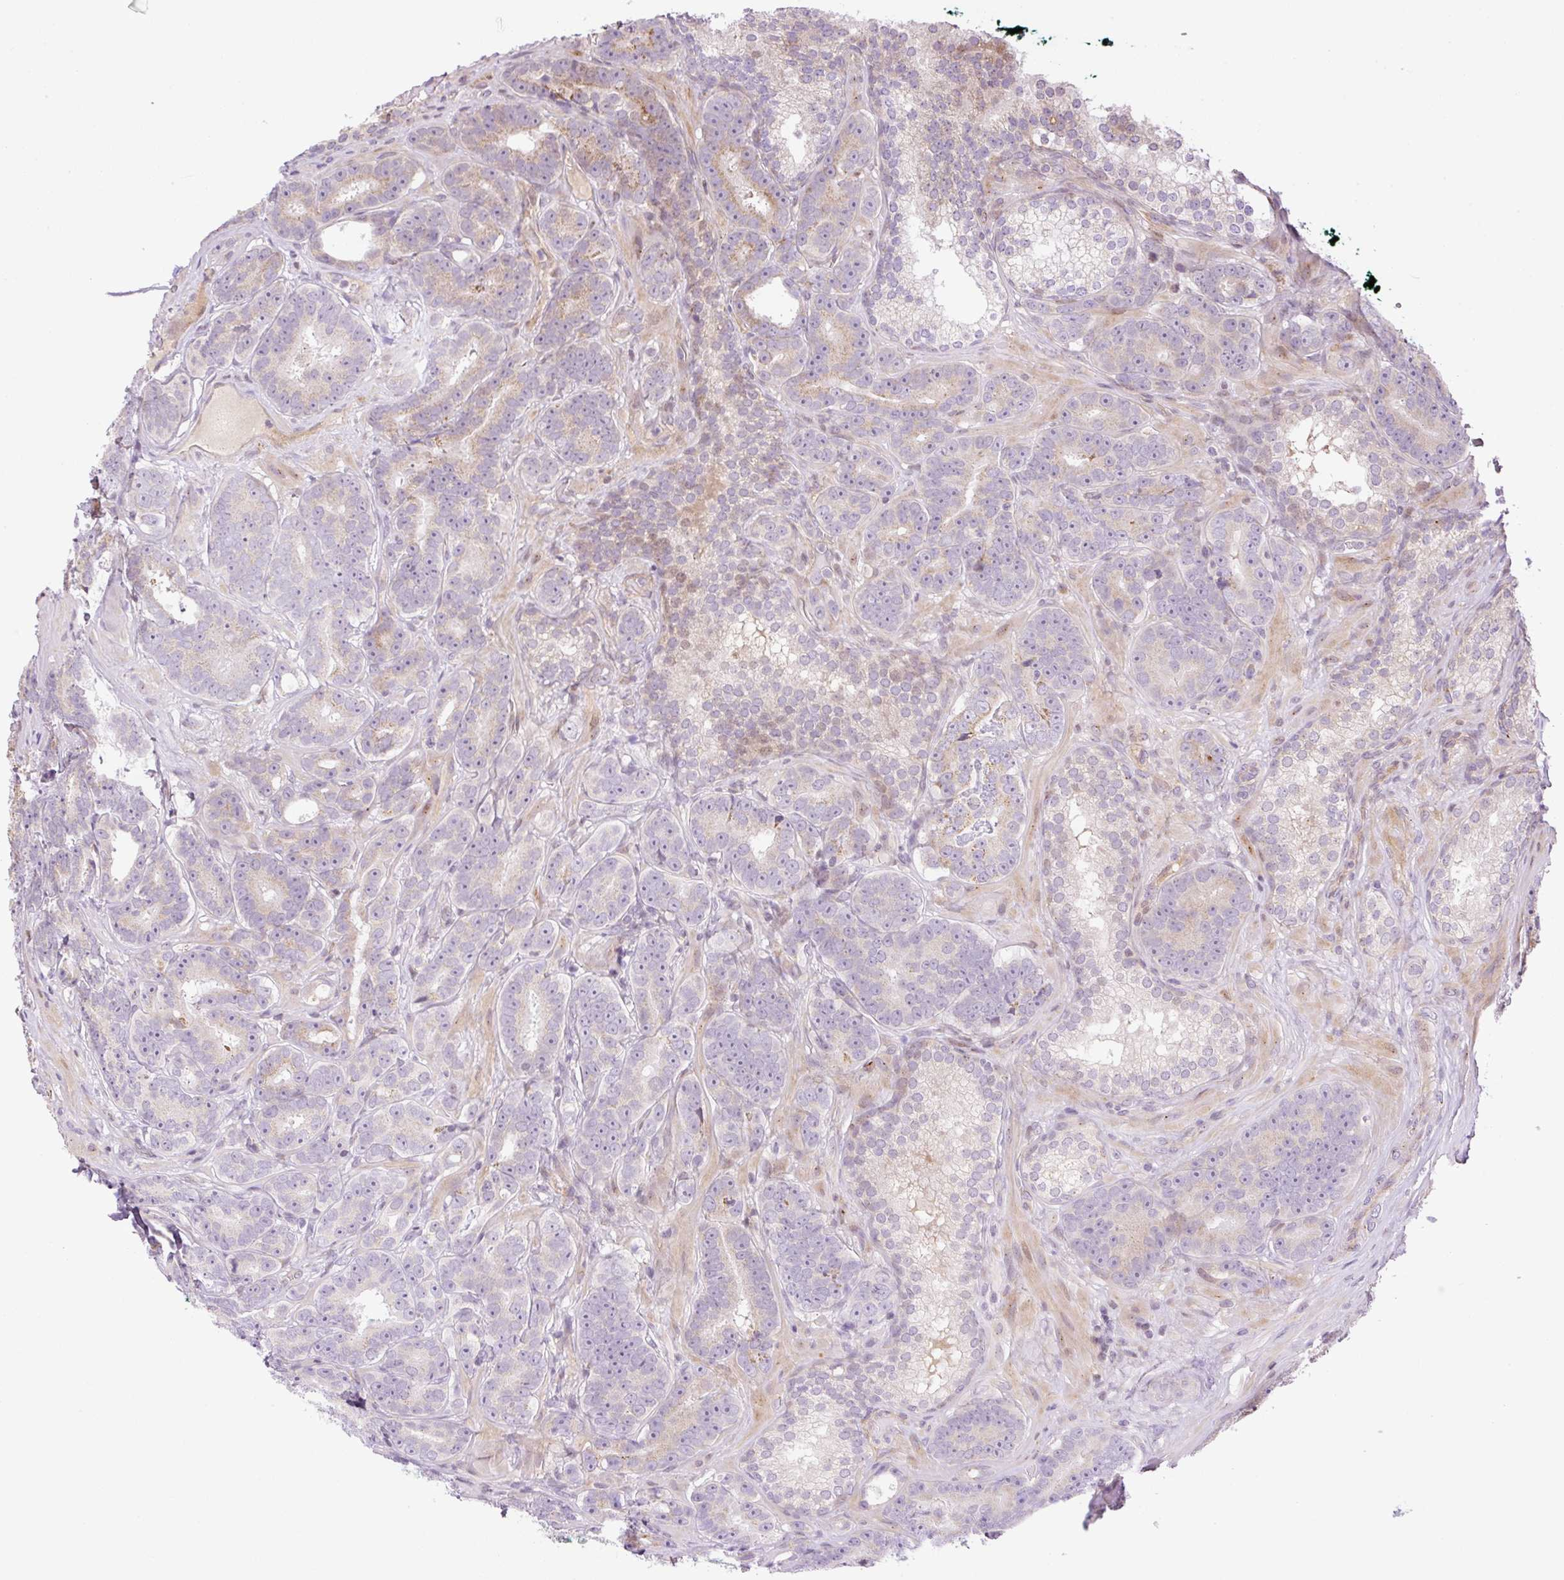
{"staining": {"intensity": "moderate", "quantity": "<25%", "location": "cytoplasmic/membranous"}, "tissue": "prostate cancer", "cell_type": "Tumor cells", "image_type": "cancer", "snomed": [{"axis": "morphology", "description": "Adenocarcinoma, Low grade"}, {"axis": "topography", "description": "Prostate"}], "caption": "Protein staining demonstrates moderate cytoplasmic/membranous expression in approximately <25% of tumor cells in prostate cancer (low-grade adenocarcinoma). Immunohistochemistry (ihc) stains the protein of interest in brown and the nuclei are stained blue.", "gene": "ZNF394", "patient": {"sex": "male", "age": 62}}